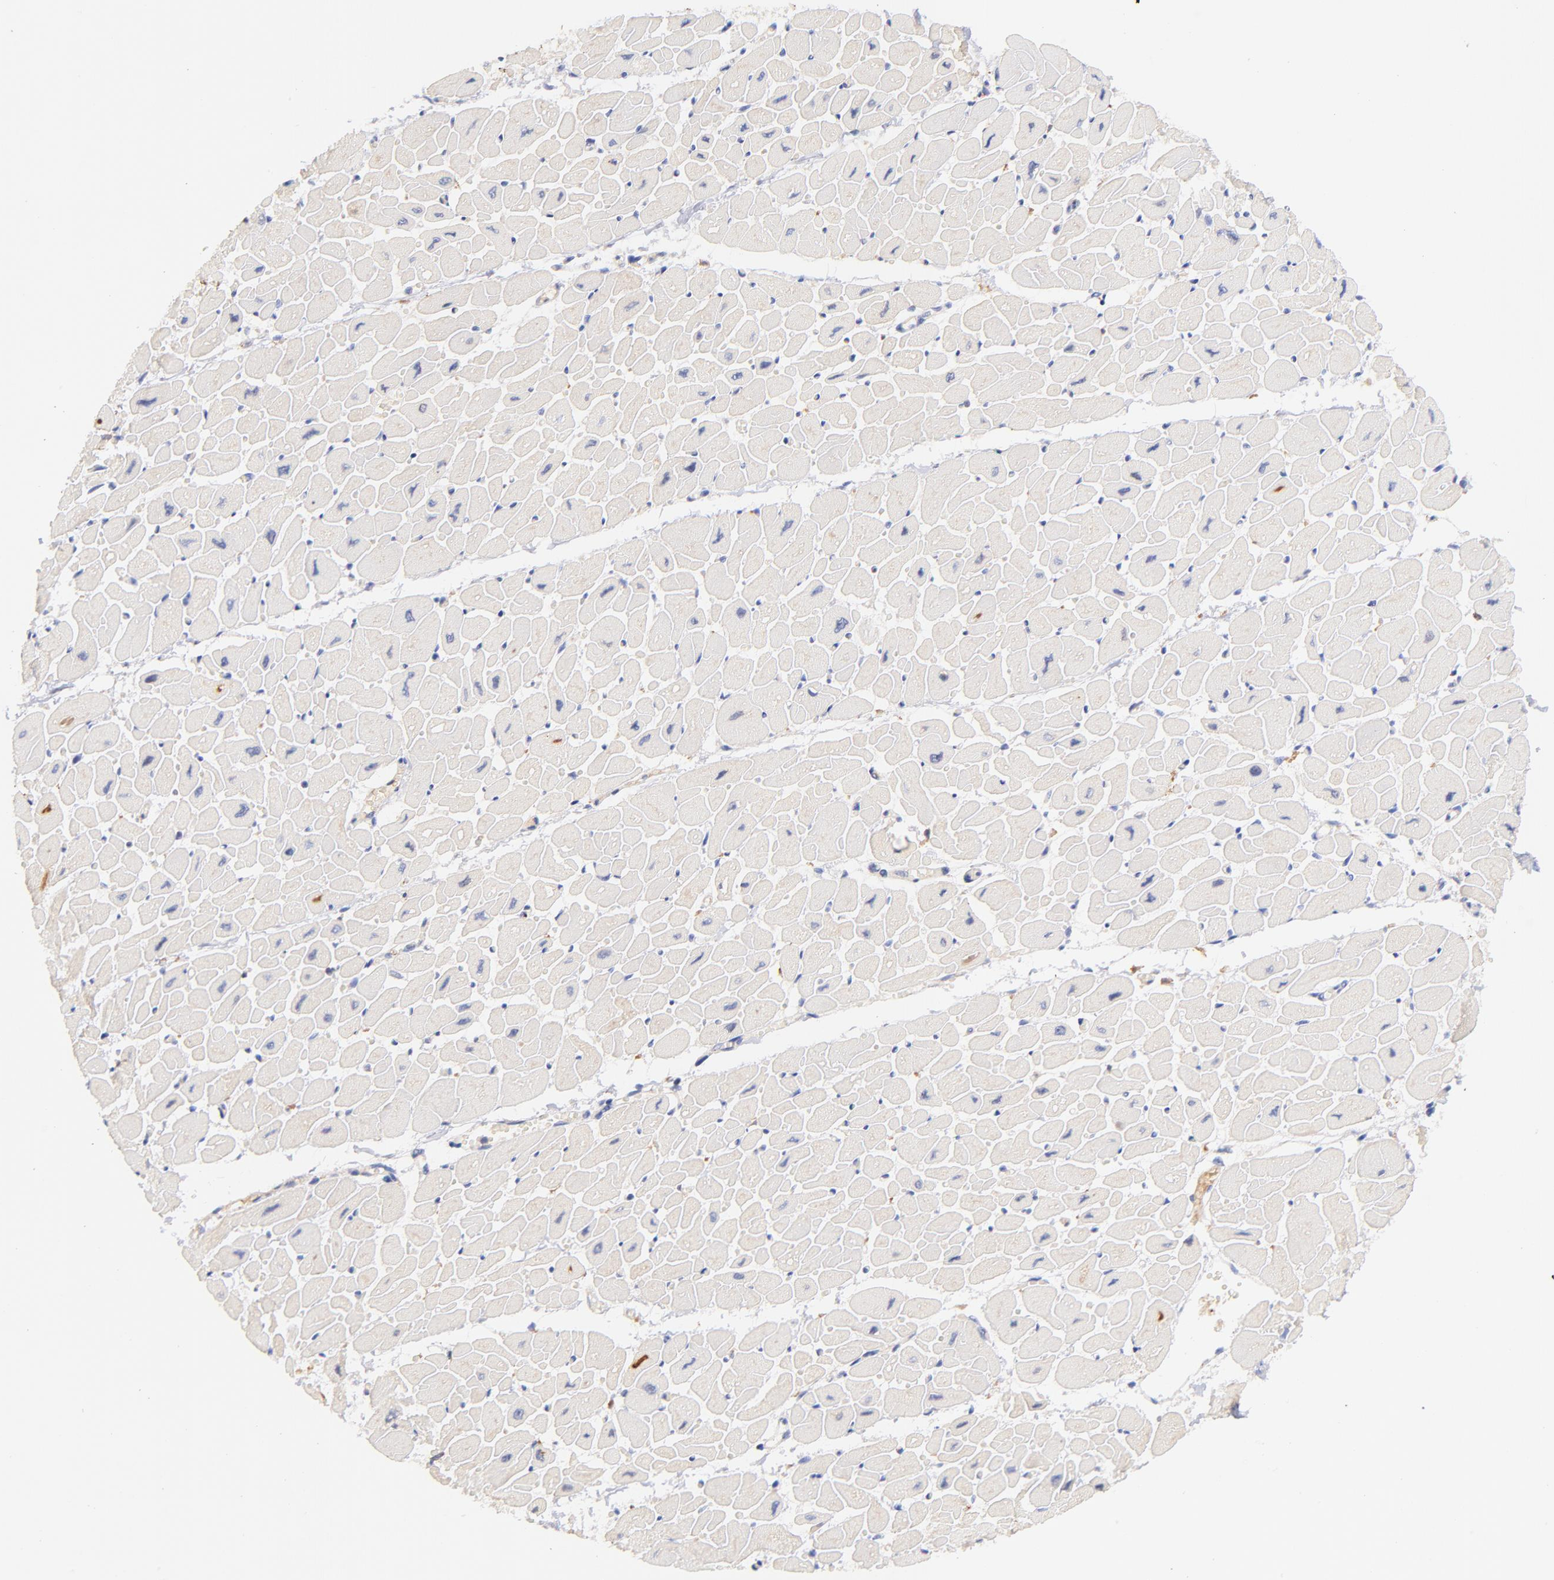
{"staining": {"intensity": "negative", "quantity": "none", "location": "none"}, "tissue": "heart muscle", "cell_type": "Cardiomyocytes", "image_type": "normal", "snomed": [{"axis": "morphology", "description": "Normal tissue, NOS"}, {"axis": "topography", "description": "Heart"}], "caption": "An image of heart muscle stained for a protein shows no brown staining in cardiomyocytes. (DAB (3,3'-diaminobenzidine) immunohistochemistry (IHC) visualized using brightfield microscopy, high magnification).", "gene": "IGLV7", "patient": {"sex": "female", "age": 54}}